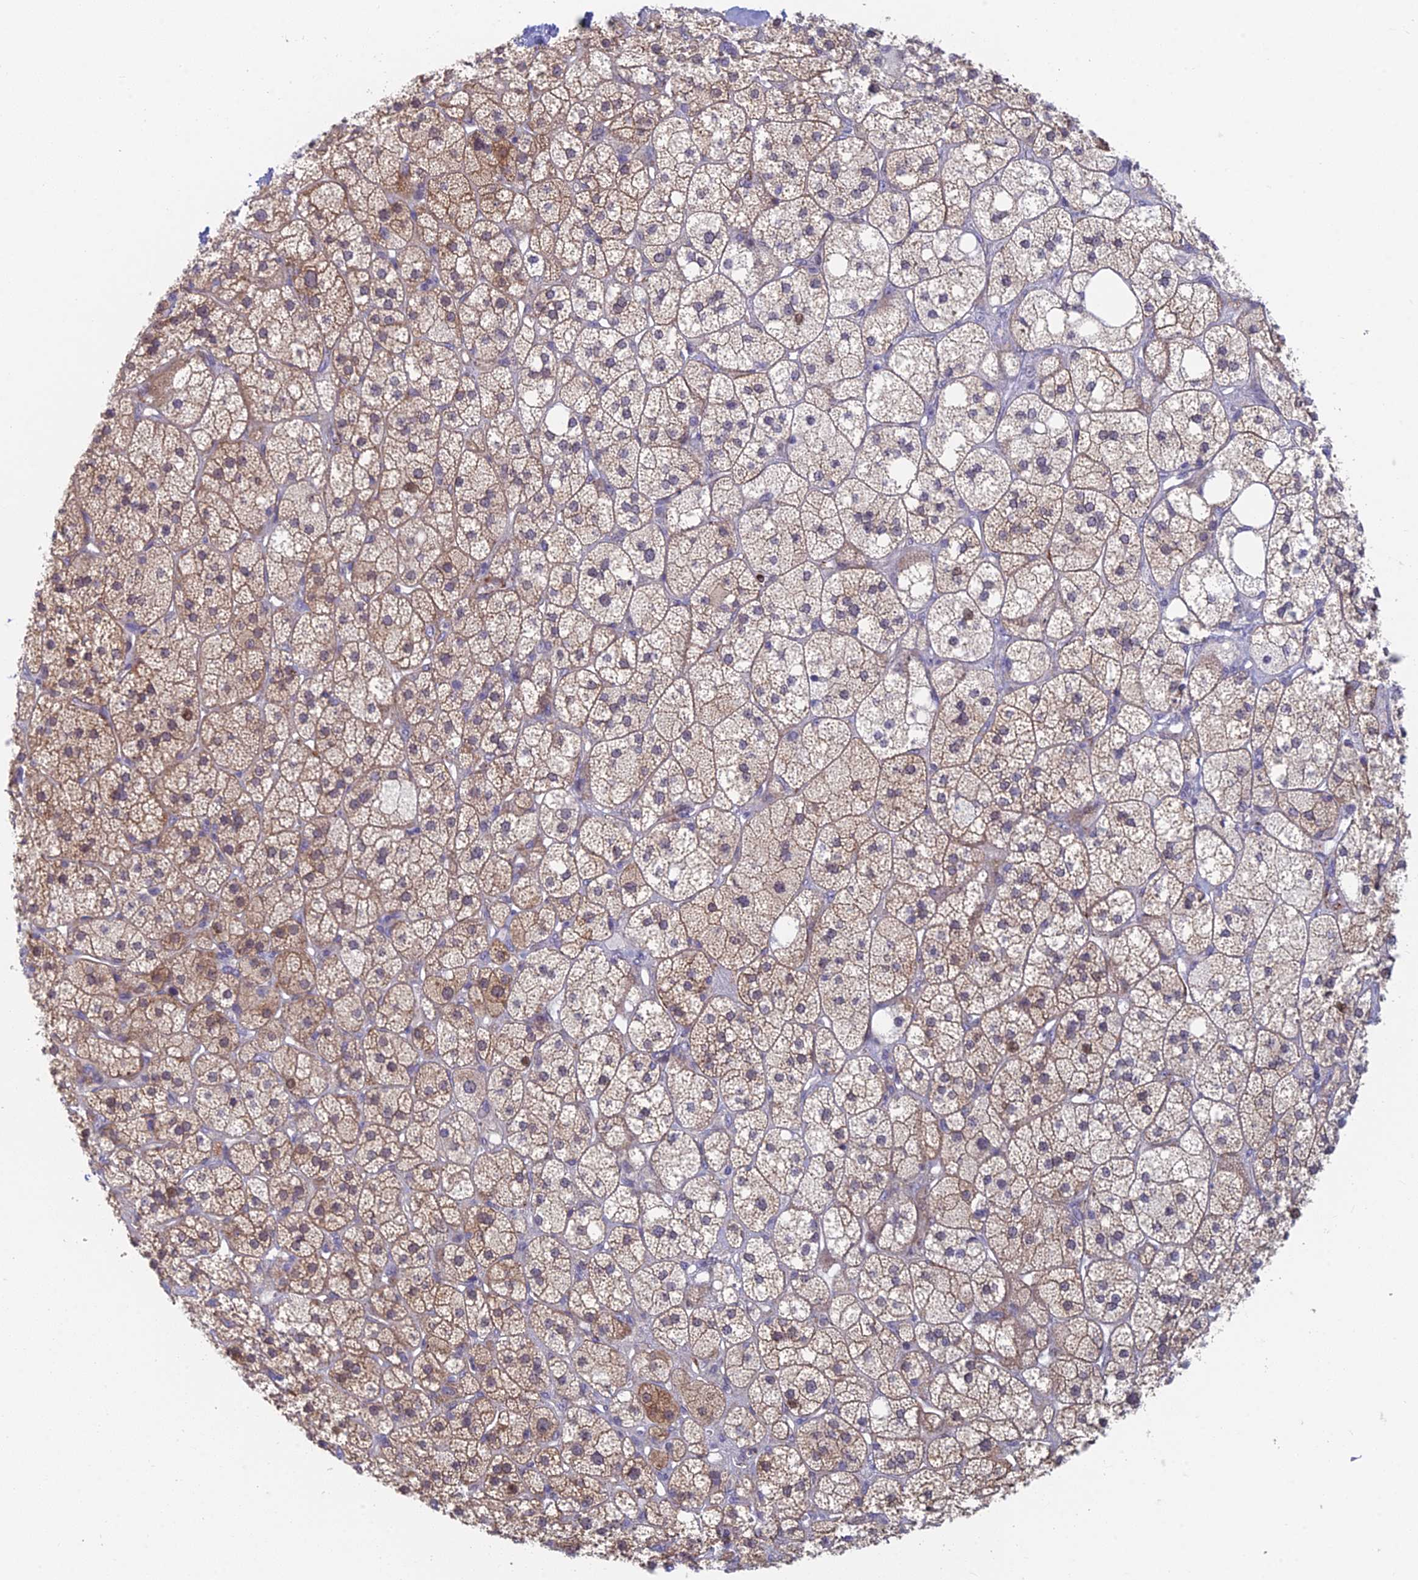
{"staining": {"intensity": "moderate", "quantity": "25%-75%", "location": "cytoplasmic/membranous,nuclear"}, "tissue": "adrenal gland", "cell_type": "Glandular cells", "image_type": "normal", "snomed": [{"axis": "morphology", "description": "Normal tissue, NOS"}, {"axis": "topography", "description": "Adrenal gland"}], "caption": "A brown stain labels moderate cytoplasmic/membranous,nuclear expression of a protein in glandular cells of normal adrenal gland. The protein is shown in brown color, while the nuclei are stained blue.", "gene": "PPP1R26", "patient": {"sex": "male", "age": 61}}